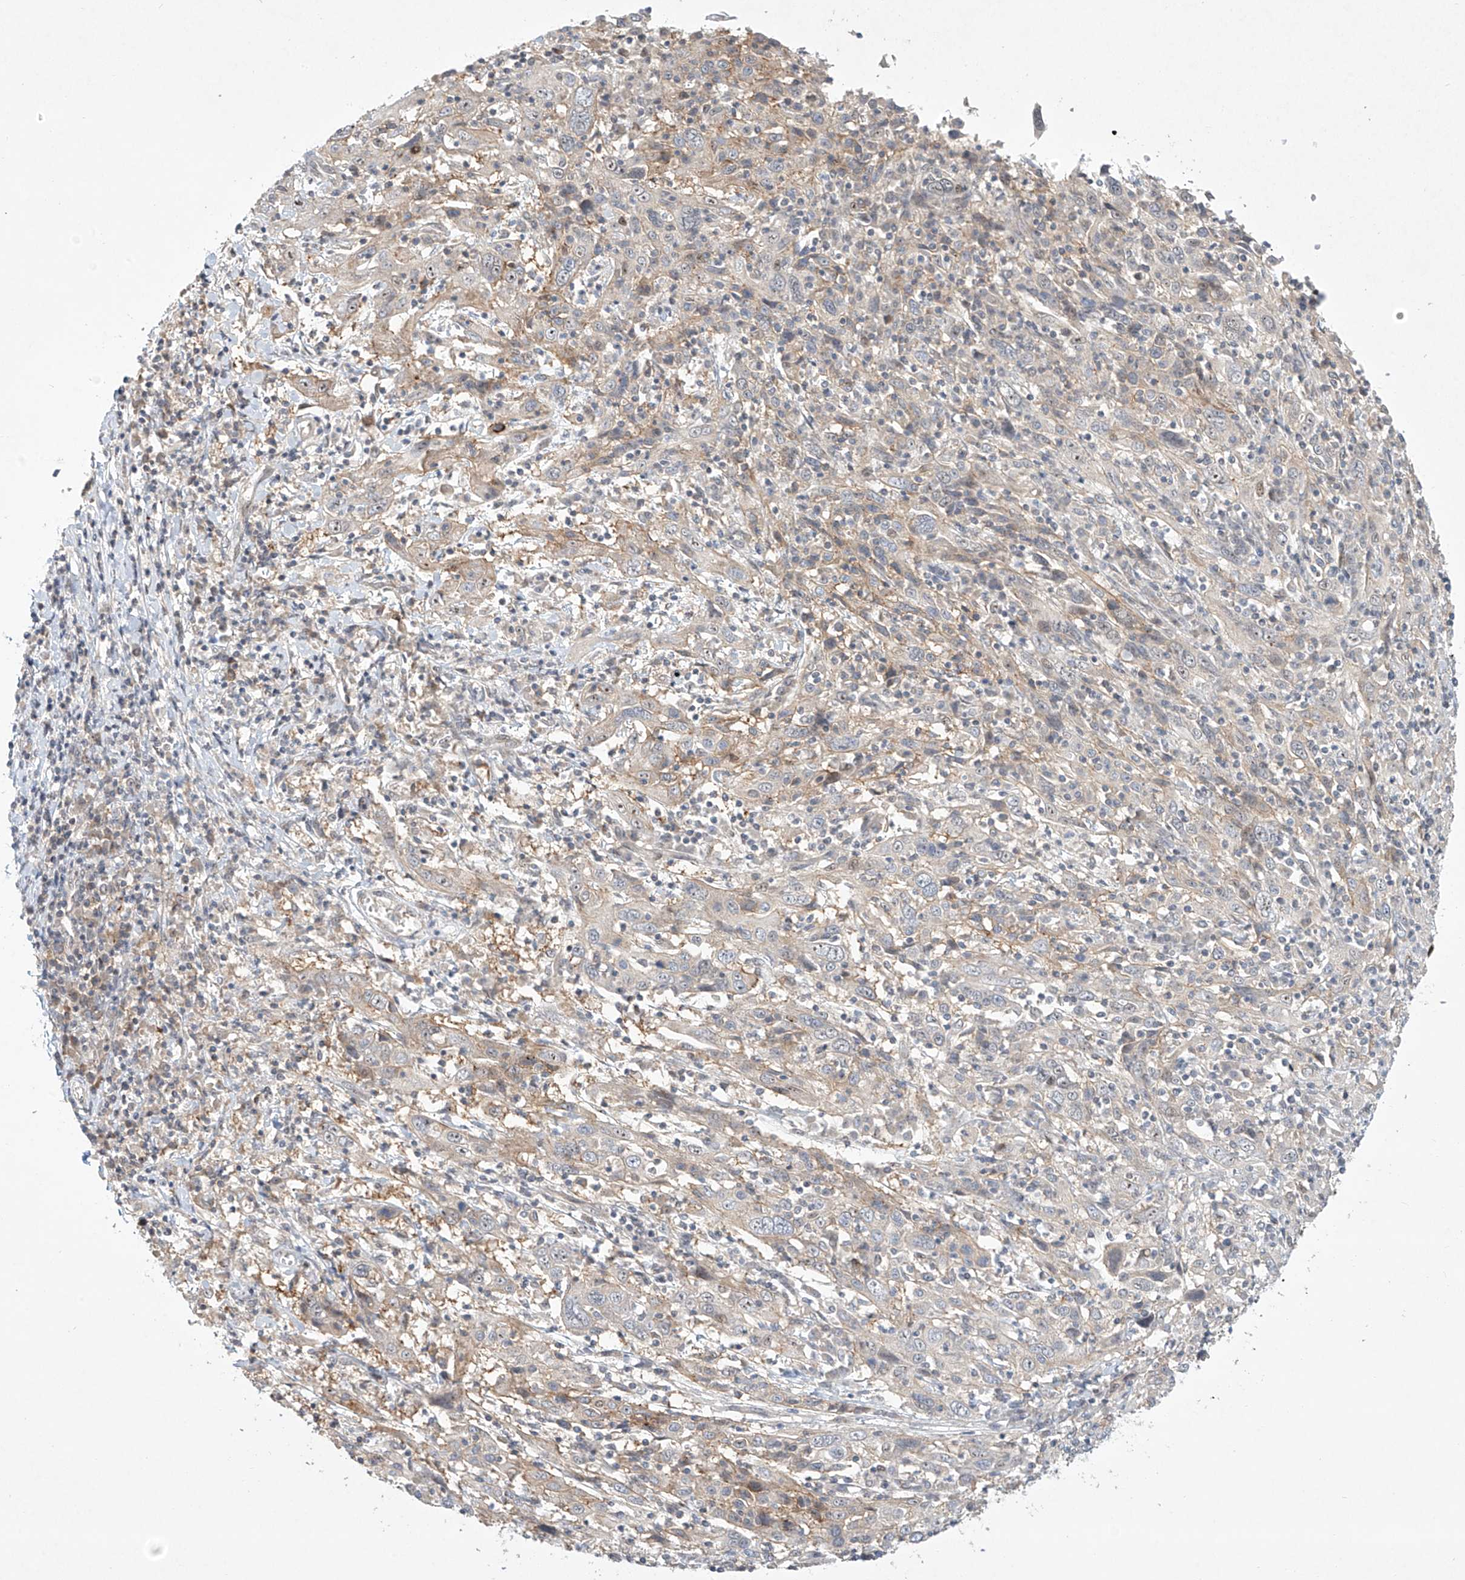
{"staining": {"intensity": "negative", "quantity": "none", "location": "none"}, "tissue": "cervical cancer", "cell_type": "Tumor cells", "image_type": "cancer", "snomed": [{"axis": "morphology", "description": "Squamous cell carcinoma, NOS"}, {"axis": "topography", "description": "Cervix"}], "caption": "Micrograph shows no significant protein positivity in tumor cells of squamous cell carcinoma (cervical). (DAB immunohistochemistry, high magnification).", "gene": "TASP1", "patient": {"sex": "female", "age": 46}}